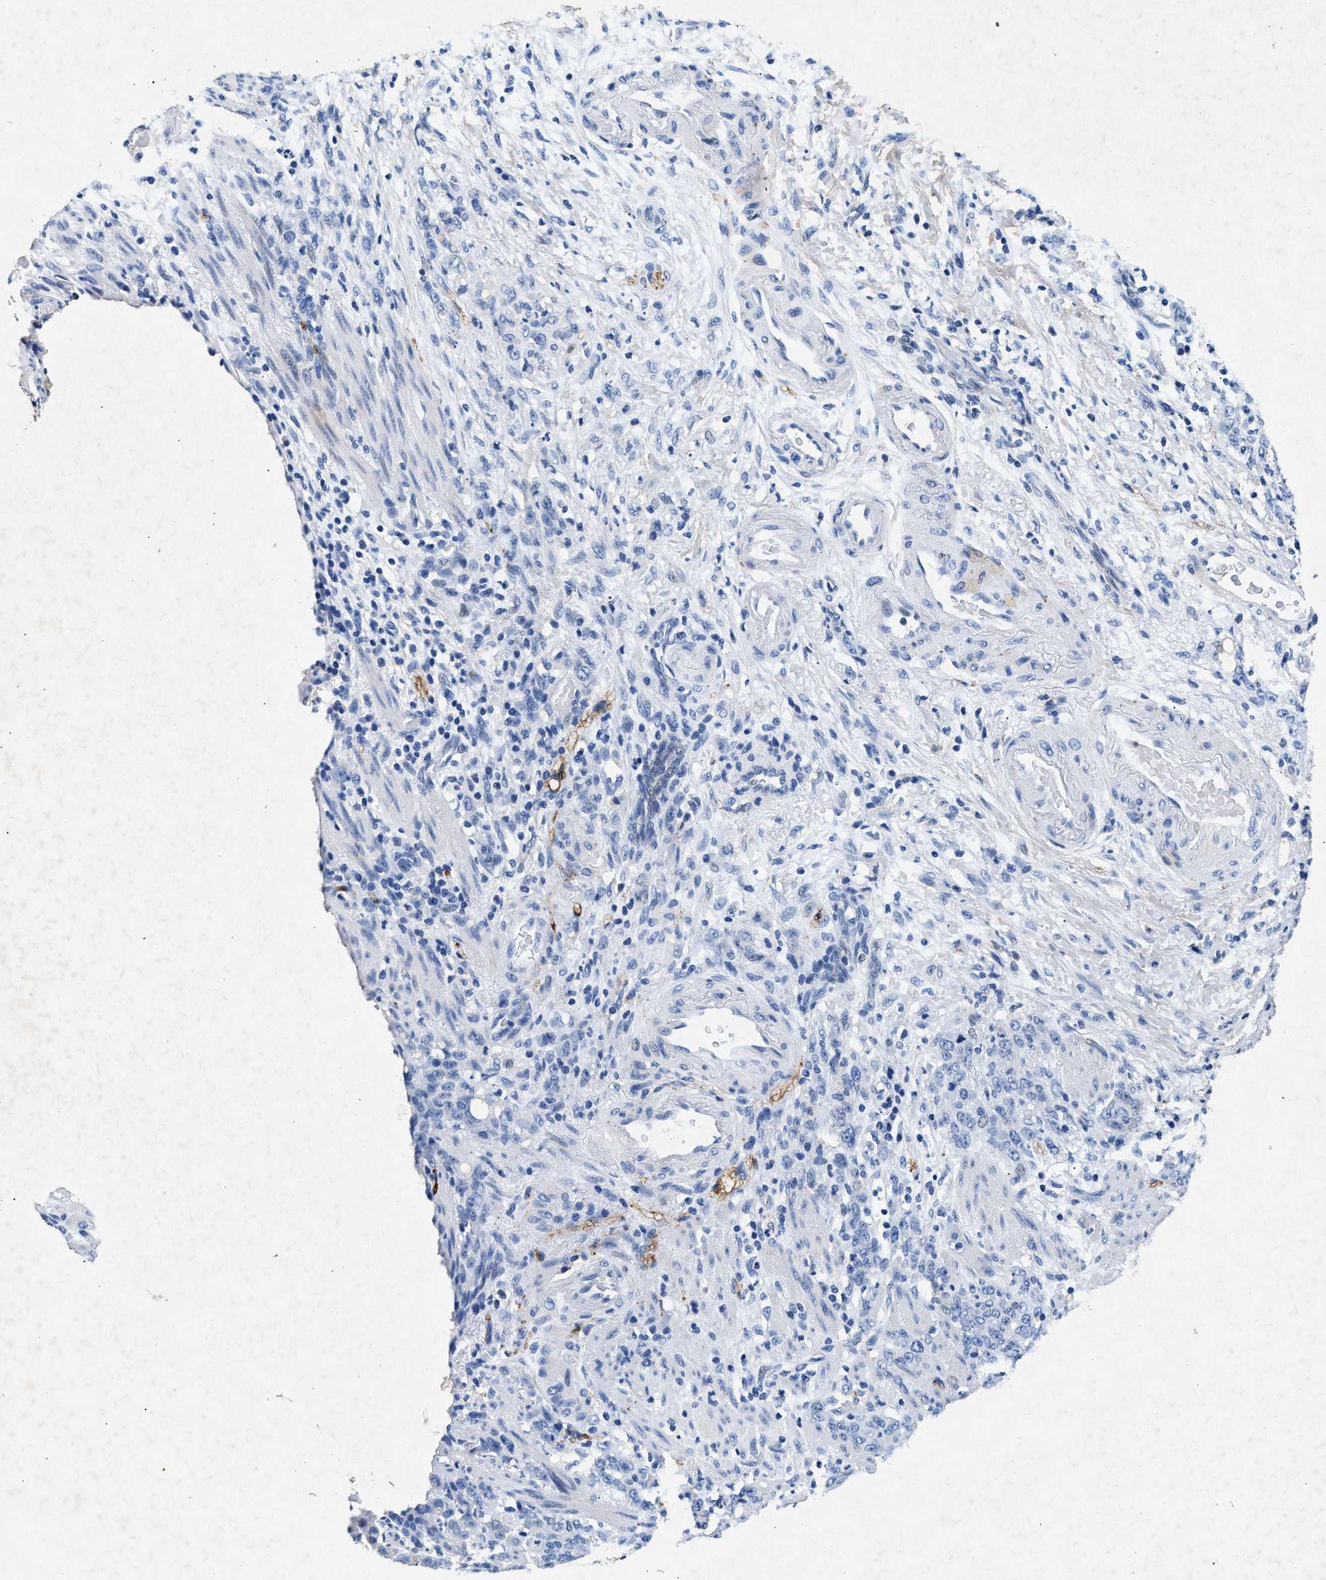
{"staining": {"intensity": "negative", "quantity": "none", "location": "none"}, "tissue": "stomach cancer", "cell_type": "Tumor cells", "image_type": "cancer", "snomed": [{"axis": "morphology", "description": "Adenocarcinoma, NOS"}, {"axis": "topography", "description": "Stomach, lower"}], "caption": "High magnification brightfield microscopy of stomach cancer stained with DAB (brown) and counterstained with hematoxylin (blue): tumor cells show no significant expression. The staining was performed using DAB to visualize the protein expression in brown, while the nuclei were stained in blue with hematoxylin (Magnification: 20x).", "gene": "MAP6", "patient": {"sex": "male", "age": 88}}